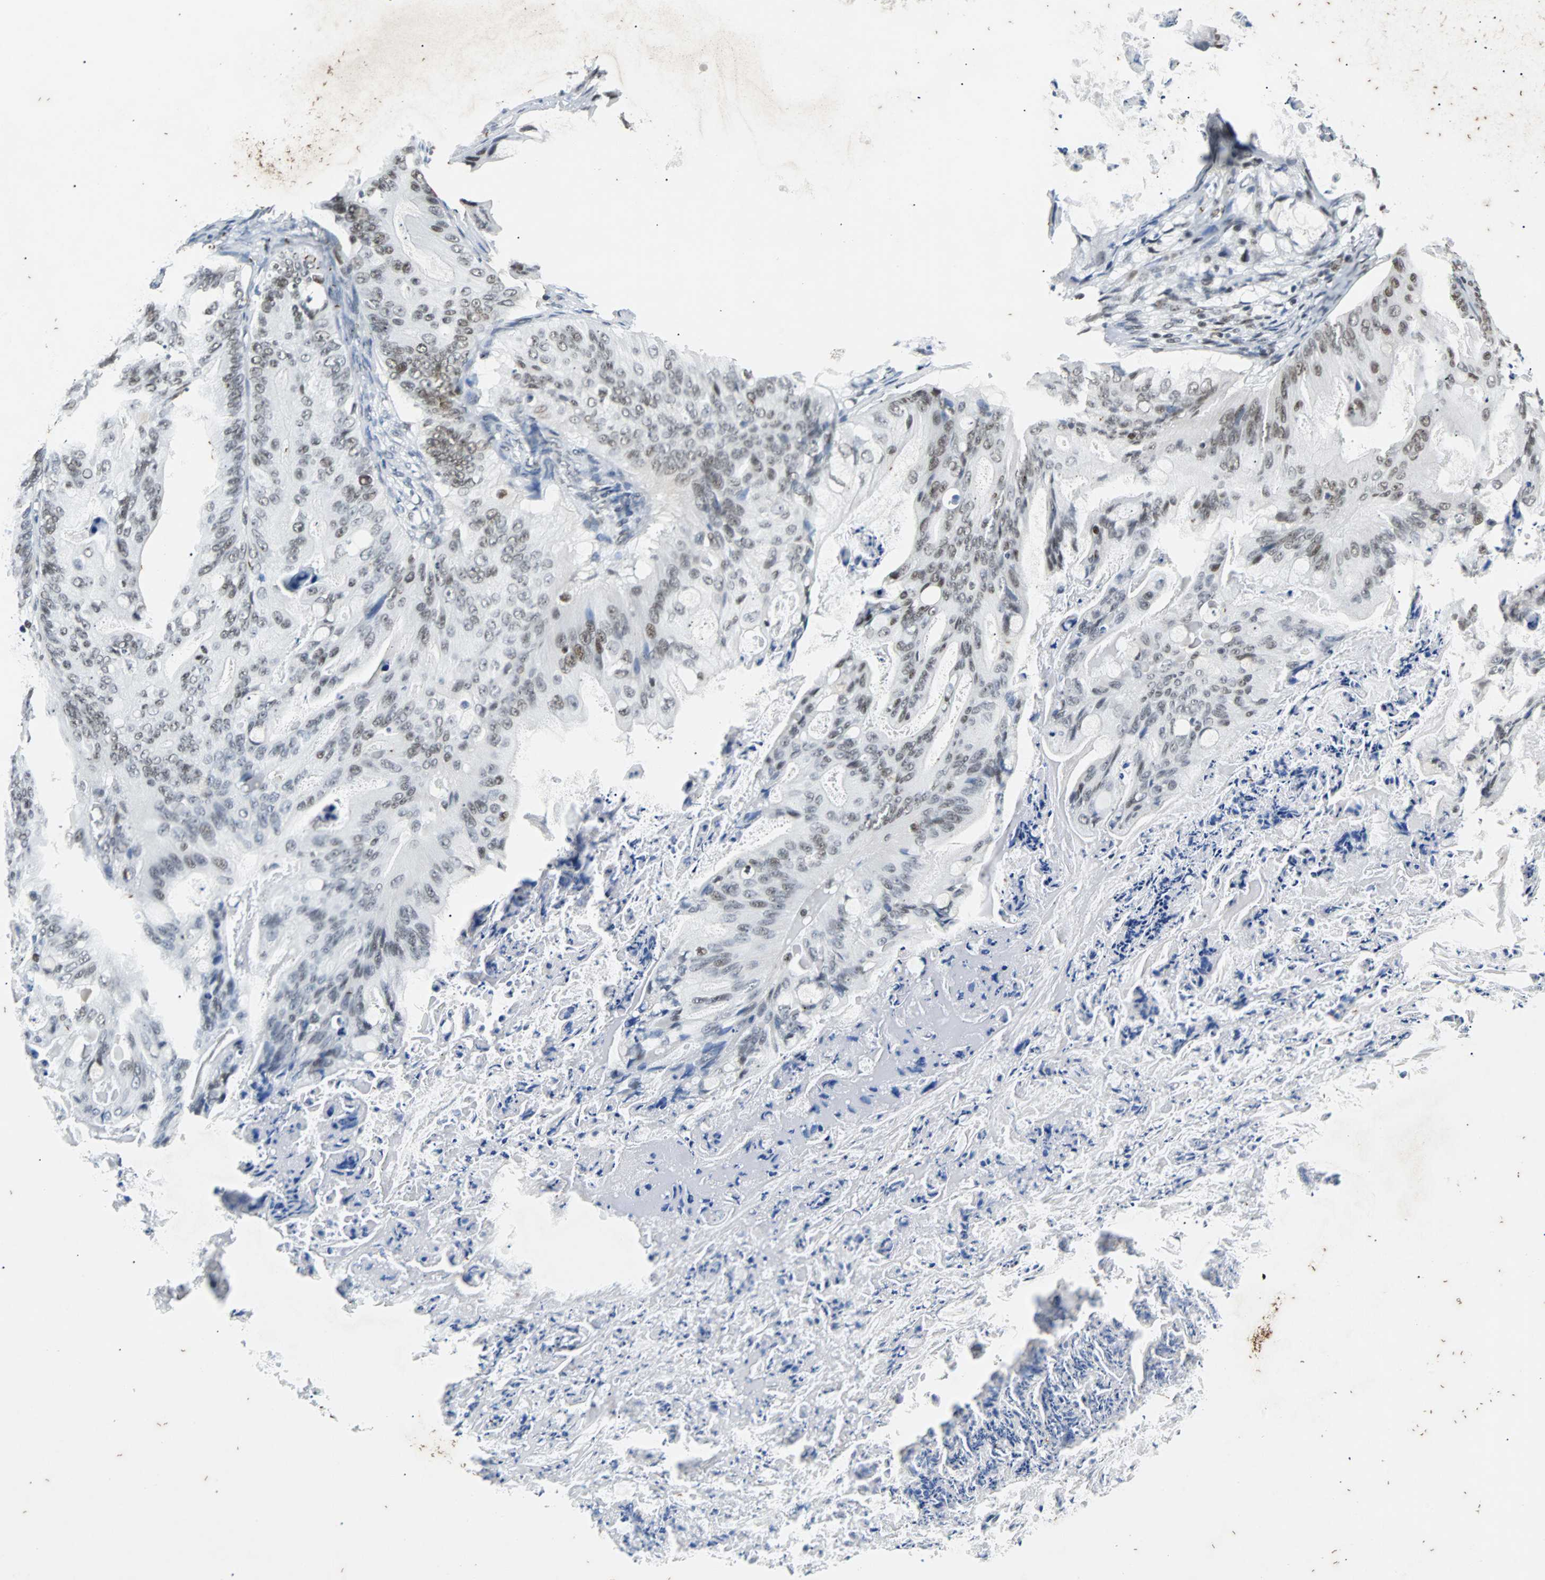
{"staining": {"intensity": "moderate", "quantity": ">75%", "location": "nuclear"}, "tissue": "ovarian cancer", "cell_type": "Tumor cells", "image_type": "cancer", "snomed": [{"axis": "morphology", "description": "Cystadenocarcinoma, mucinous, NOS"}, {"axis": "topography", "description": "Ovary"}], "caption": "Approximately >75% of tumor cells in ovarian cancer (mucinous cystadenocarcinoma) demonstrate moderate nuclear protein staining as visualized by brown immunohistochemical staining.", "gene": "GATAD2A", "patient": {"sex": "female", "age": 36}}